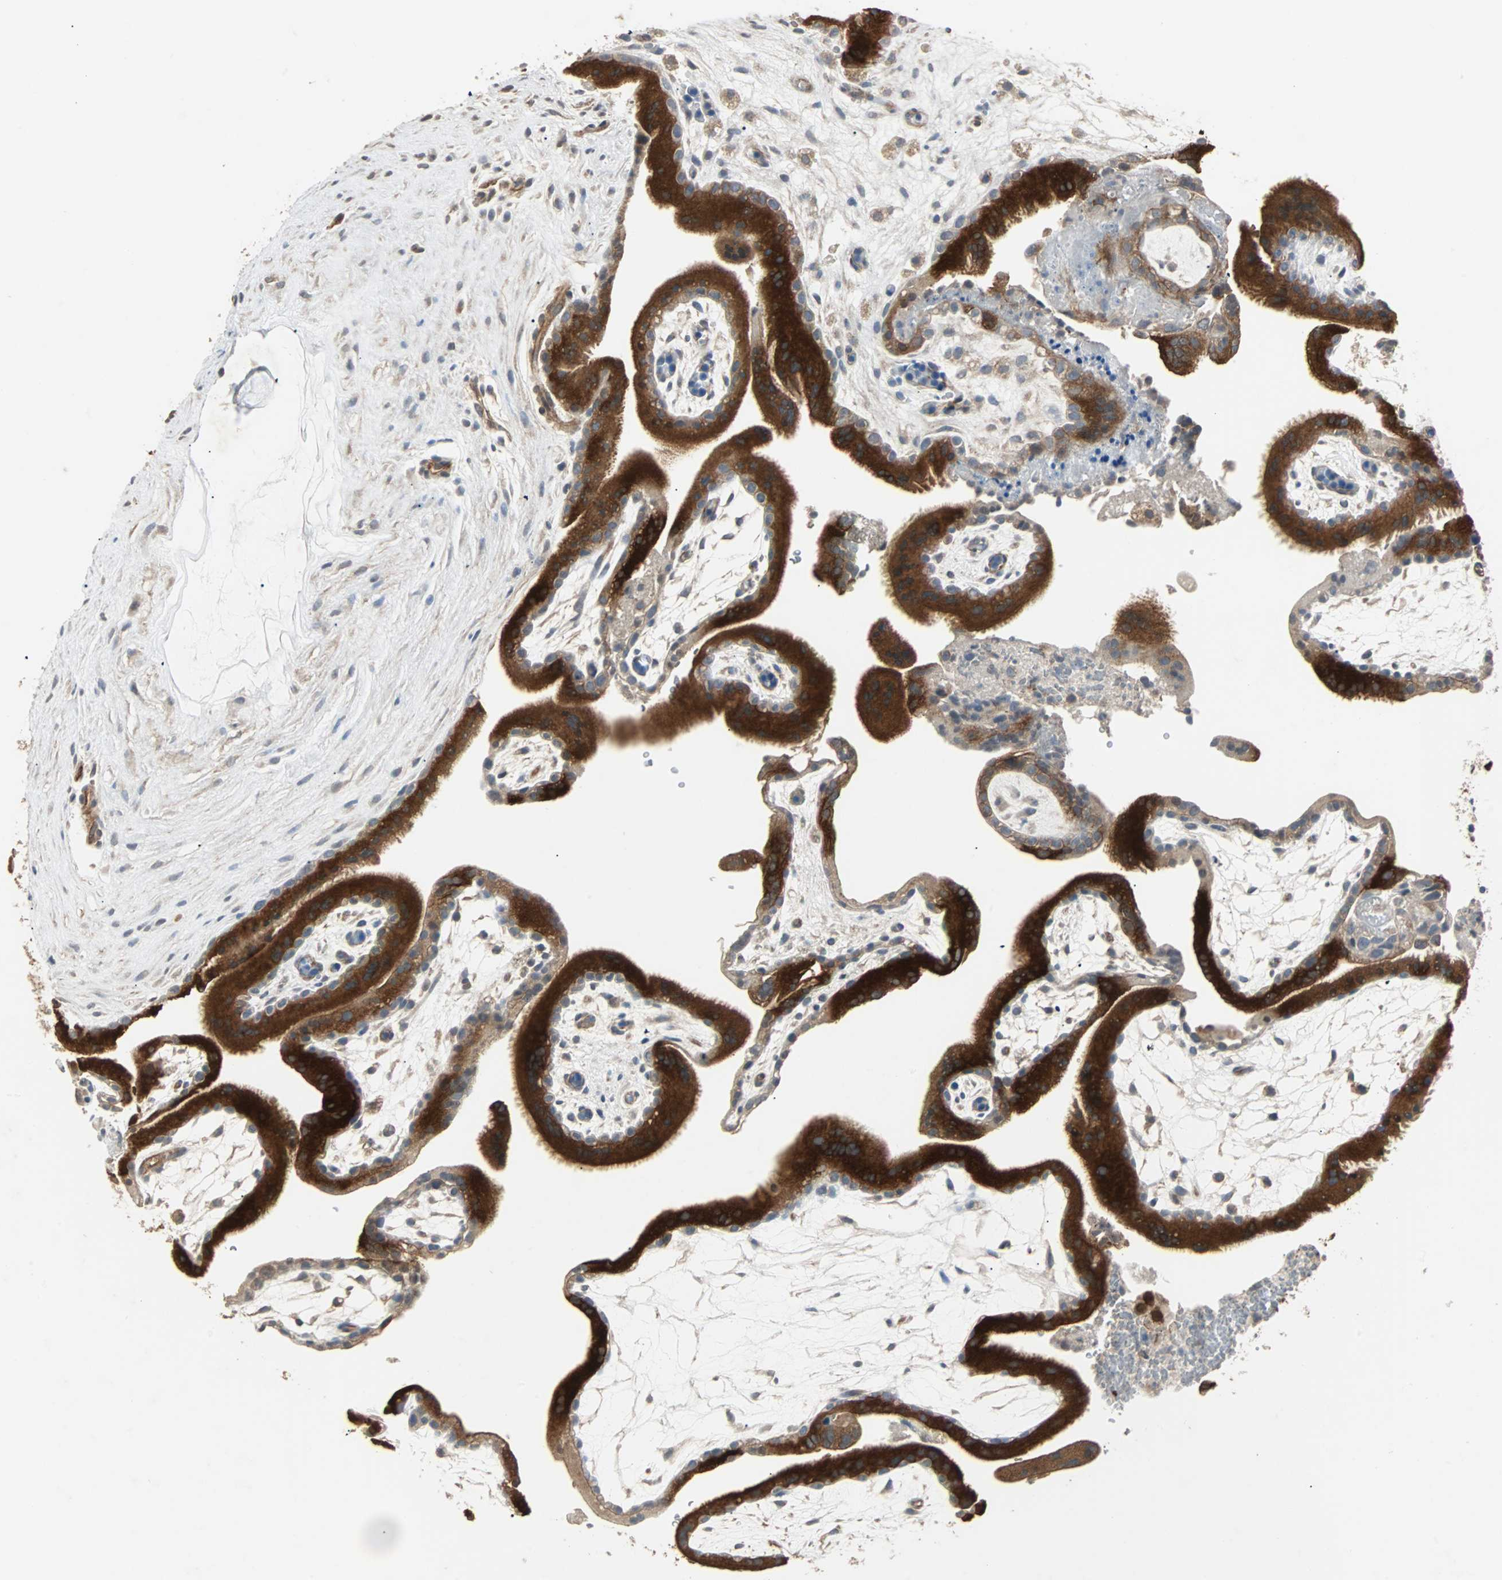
{"staining": {"intensity": "strong", "quantity": ">75%", "location": "cytoplasmic/membranous"}, "tissue": "placenta", "cell_type": "Trophoblastic cells", "image_type": "normal", "snomed": [{"axis": "morphology", "description": "Normal tissue, NOS"}, {"axis": "topography", "description": "Placenta"}], "caption": "This photomicrograph demonstrates normal placenta stained with immunohistochemistry to label a protein in brown. The cytoplasmic/membranous of trophoblastic cells show strong positivity for the protein. Nuclei are counter-stained blue.", "gene": "CMC2", "patient": {"sex": "female", "age": 19}}